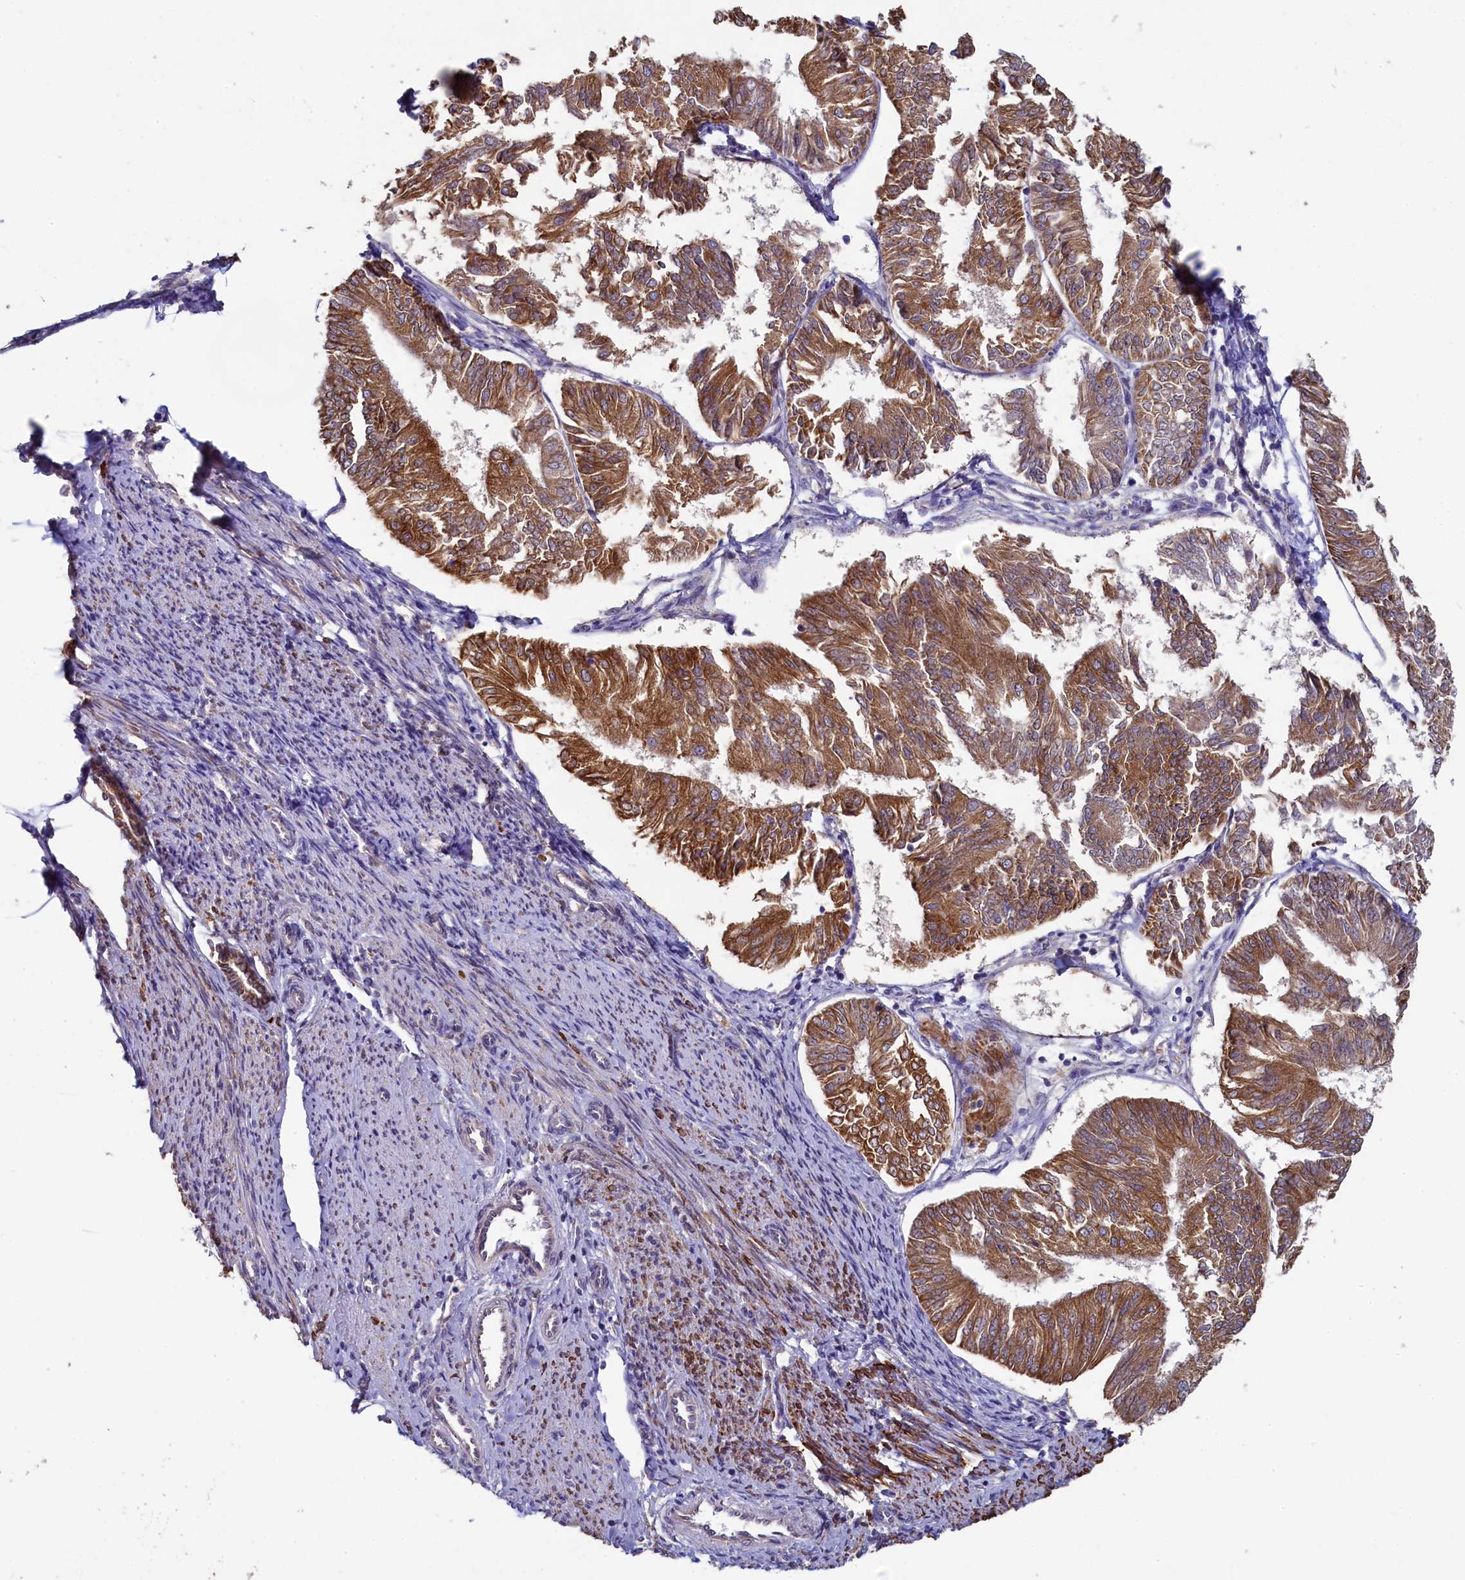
{"staining": {"intensity": "moderate", "quantity": ">75%", "location": "cytoplasmic/membranous"}, "tissue": "endometrial cancer", "cell_type": "Tumor cells", "image_type": "cancer", "snomed": [{"axis": "morphology", "description": "Adenocarcinoma, NOS"}, {"axis": "topography", "description": "Endometrium"}], "caption": "Endometrial cancer (adenocarcinoma) stained with DAB (3,3'-diaminobenzidine) IHC reveals medium levels of moderate cytoplasmic/membranous positivity in approximately >75% of tumor cells. The staining is performed using DAB (3,3'-diaminobenzidine) brown chromogen to label protein expression. The nuclei are counter-stained blue using hematoxylin.", "gene": "SPATA2L", "patient": {"sex": "female", "age": 58}}